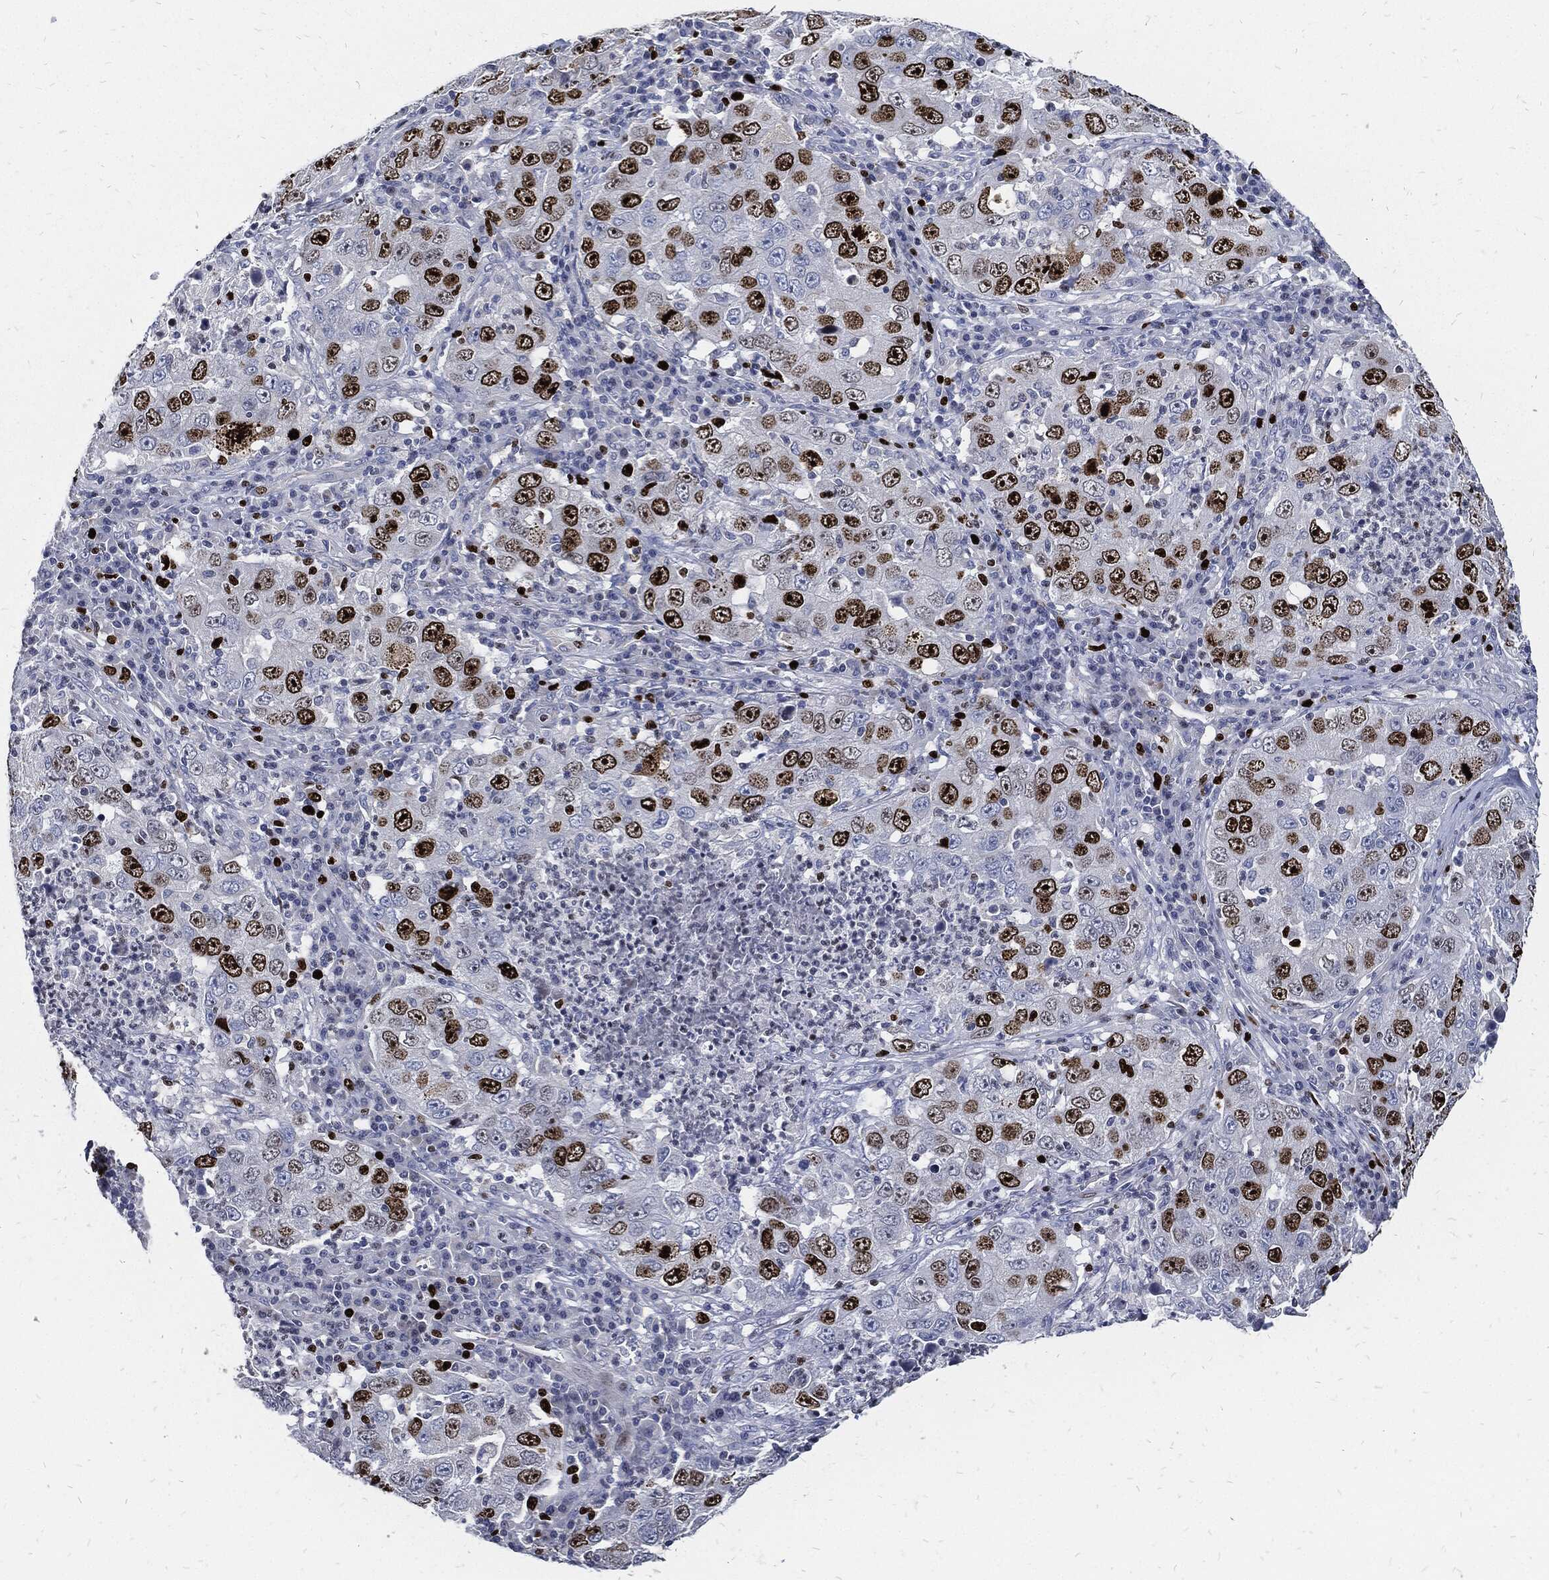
{"staining": {"intensity": "strong", "quantity": "<25%", "location": "nuclear"}, "tissue": "lung cancer", "cell_type": "Tumor cells", "image_type": "cancer", "snomed": [{"axis": "morphology", "description": "Adenocarcinoma, NOS"}, {"axis": "topography", "description": "Lung"}], "caption": "High-power microscopy captured an immunohistochemistry (IHC) micrograph of adenocarcinoma (lung), revealing strong nuclear positivity in approximately <25% of tumor cells.", "gene": "MKI67", "patient": {"sex": "male", "age": 73}}